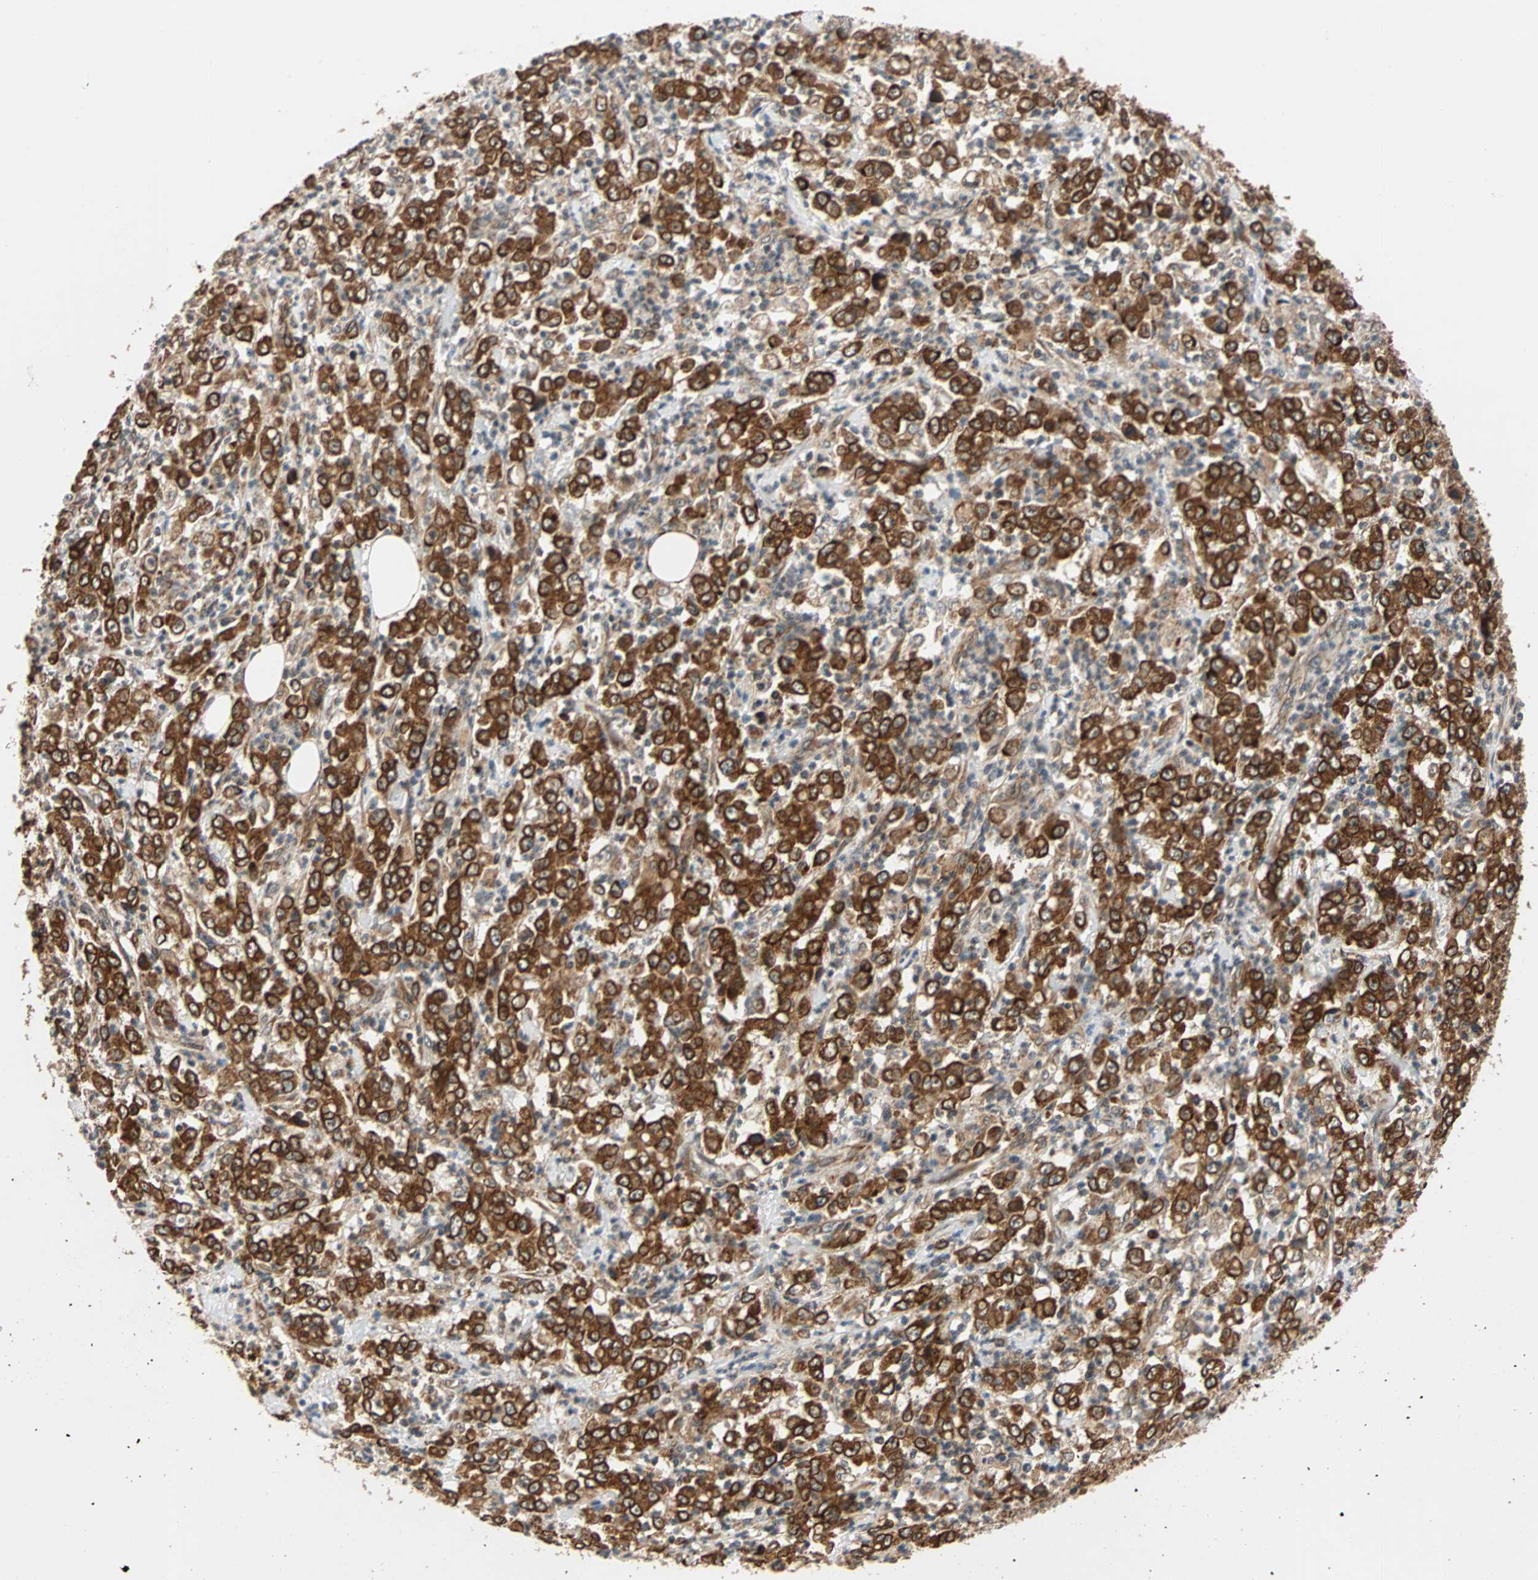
{"staining": {"intensity": "strong", "quantity": ">75%", "location": "cytoplasmic/membranous"}, "tissue": "stomach cancer", "cell_type": "Tumor cells", "image_type": "cancer", "snomed": [{"axis": "morphology", "description": "Adenocarcinoma, NOS"}, {"axis": "topography", "description": "Stomach, lower"}], "caption": "Protein analysis of stomach adenocarcinoma tissue reveals strong cytoplasmic/membranous staining in about >75% of tumor cells. Nuclei are stained in blue.", "gene": "AUP1", "patient": {"sex": "female", "age": 71}}